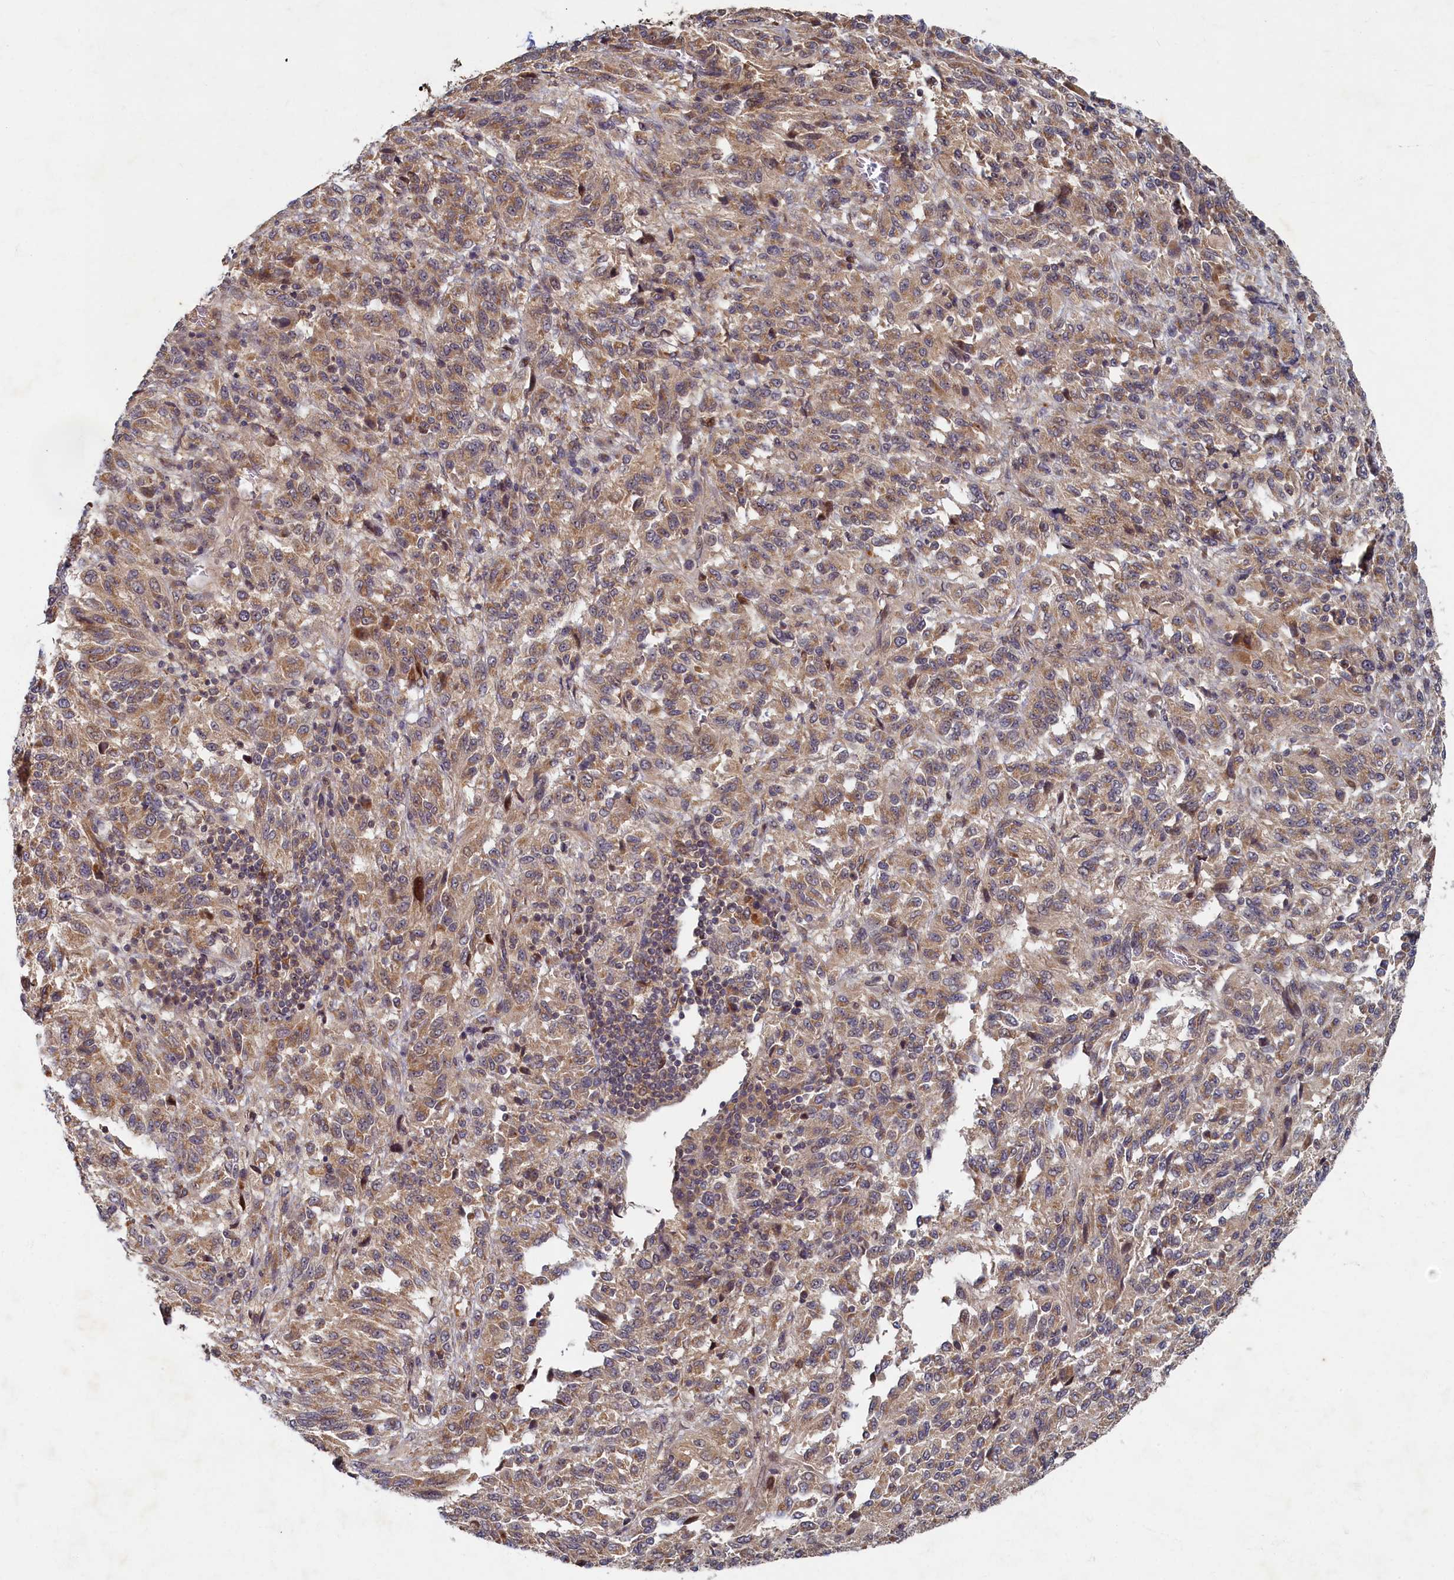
{"staining": {"intensity": "moderate", "quantity": ">75%", "location": "cytoplasmic/membranous"}, "tissue": "melanoma", "cell_type": "Tumor cells", "image_type": "cancer", "snomed": [{"axis": "morphology", "description": "Malignant melanoma, Metastatic site"}, {"axis": "topography", "description": "Lung"}], "caption": "Melanoma stained for a protein (brown) demonstrates moderate cytoplasmic/membranous positive positivity in approximately >75% of tumor cells.", "gene": "CEP20", "patient": {"sex": "male", "age": 64}}